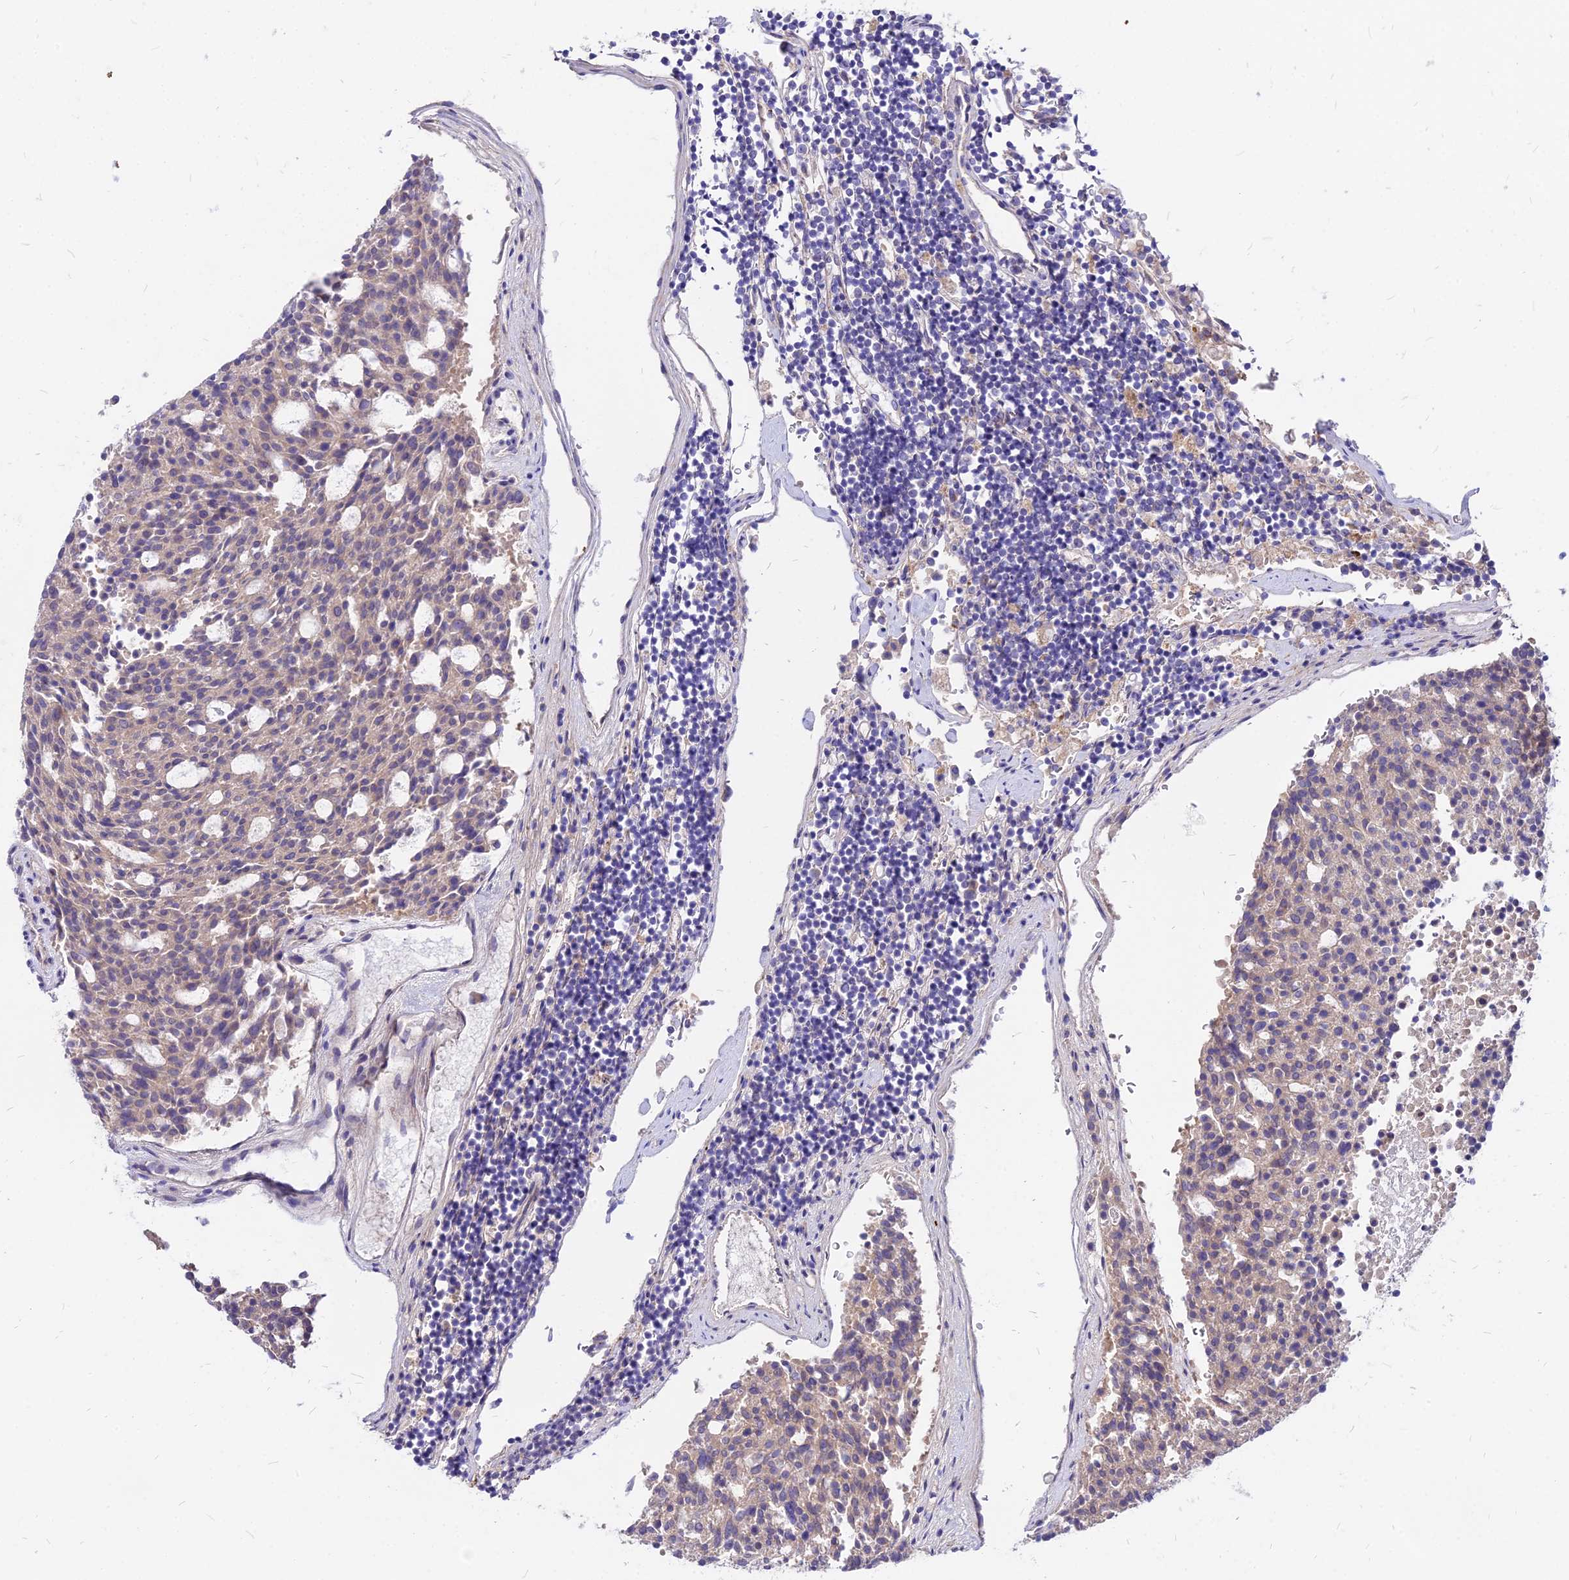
{"staining": {"intensity": "weak", "quantity": "25%-75%", "location": "cytoplasmic/membranous"}, "tissue": "carcinoid", "cell_type": "Tumor cells", "image_type": "cancer", "snomed": [{"axis": "morphology", "description": "Carcinoid, malignant, NOS"}, {"axis": "topography", "description": "Pancreas"}], "caption": "Immunohistochemistry image of human carcinoid (malignant) stained for a protein (brown), which demonstrates low levels of weak cytoplasmic/membranous positivity in approximately 25%-75% of tumor cells.", "gene": "COMMD10", "patient": {"sex": "female", "age": 54}}